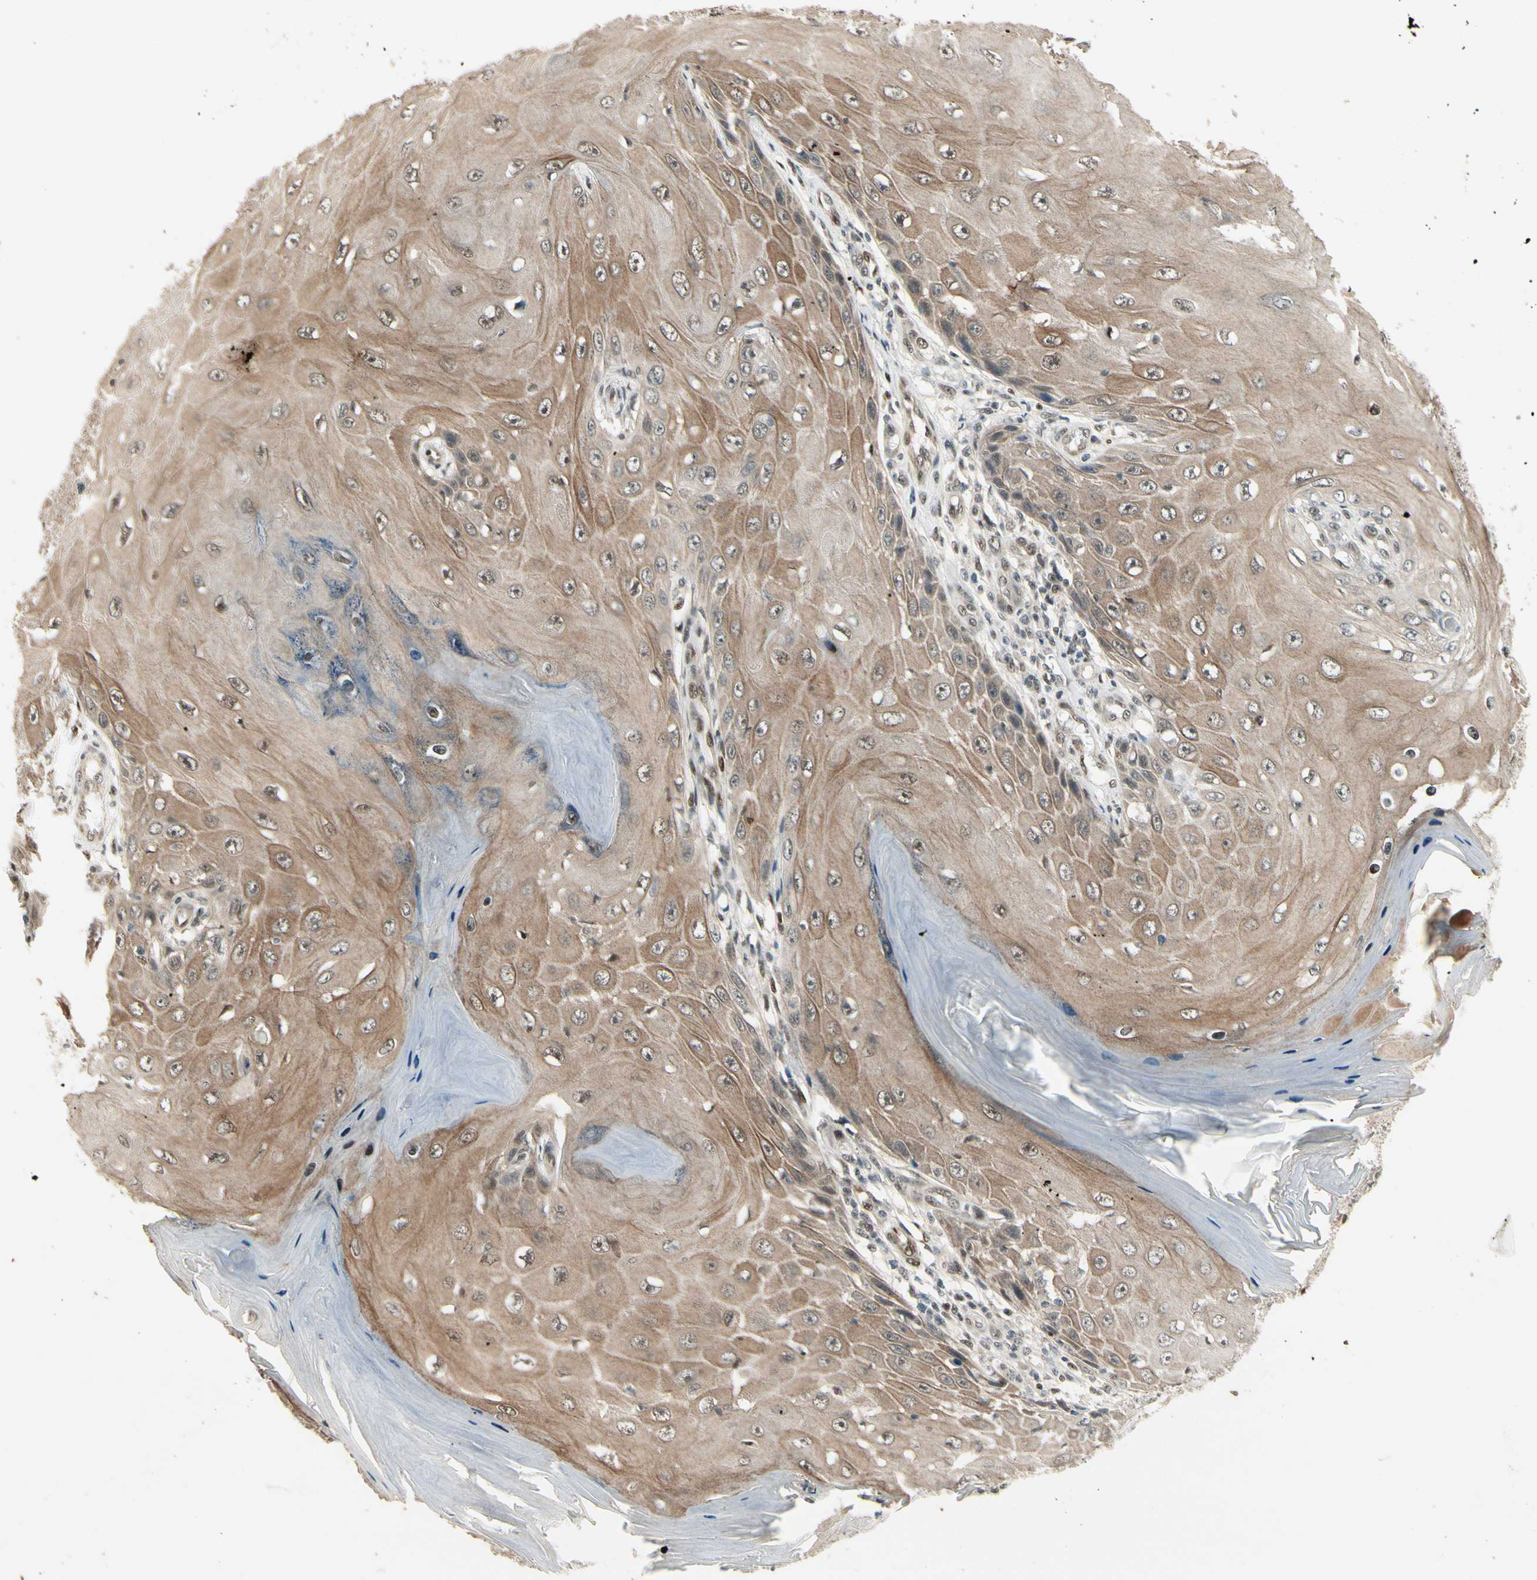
{"staining": {"intensity": "weak", "quantity": ">75%", "location": "cytoplasmic/membranous"}, "tissue": "skin cancer", "cell_type": "Tumor cells", "image_type": "cancer", "snomed": [{"axis": "morphology", "description": "Squamous cell carcinoma, NOS"}, {"axis": "topography", "description": "Skin"}], "caption": "DAB immunohistochemical staining of human skin squamous cell carcinoma displays weak cytoplasmic/membranous protein positivity in about >75% of tumor cells.", "gene": "CDK11A", "patient": {"sex": "female", "age": 73}}